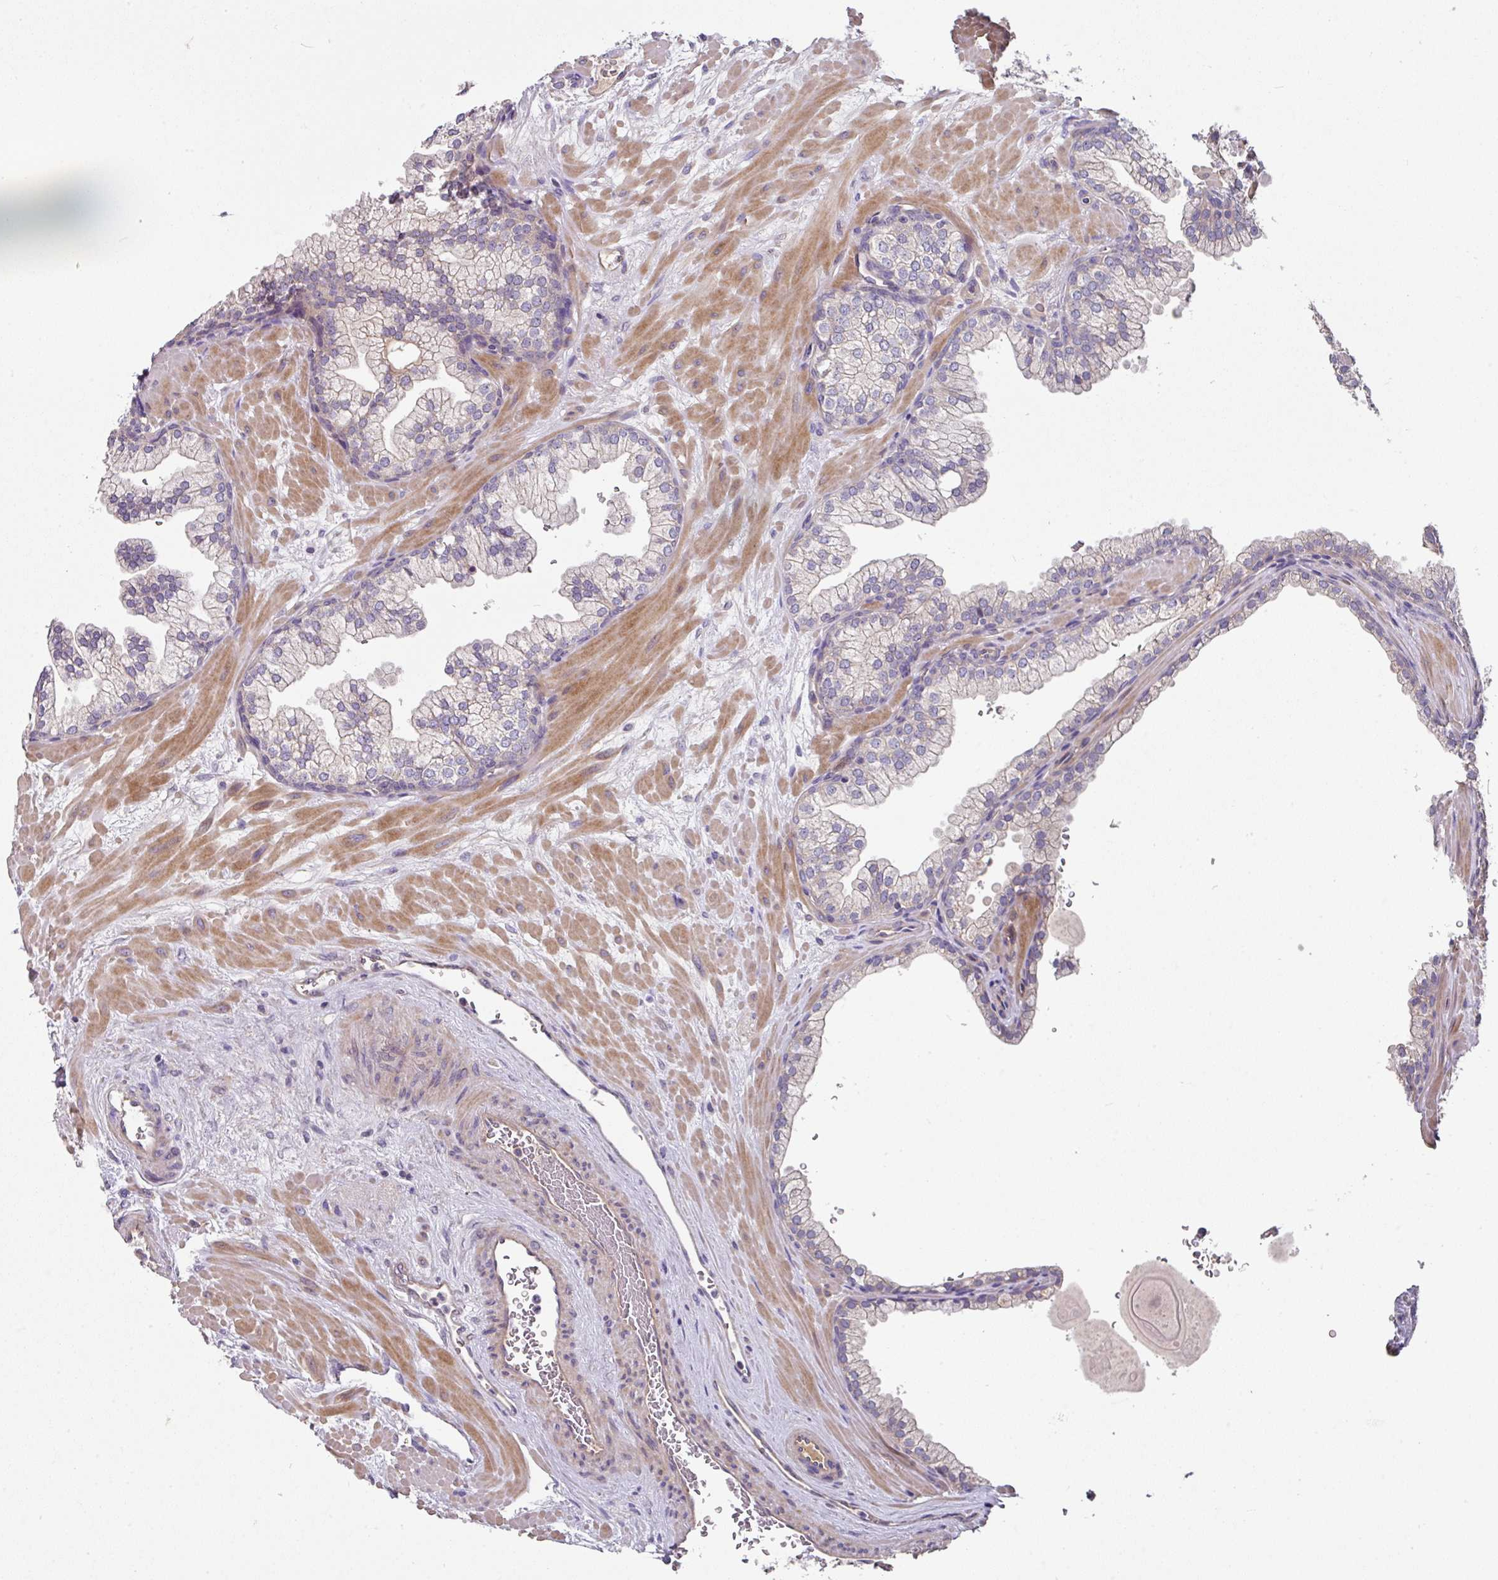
{"staining": {"intensity": "negative", "quantity": "none", "location": "none"}, "tissue": "prostate", "cell_type": "Glandular cells", "image_type": "normal", "snomed": [{"axis": "morphology", "description": "Normal tissue, NOS"}, {"axis": "topography", "description": "Prostate"}, {"axis": "topography", "description": "Peripheral nerve tissue"}], "caption": "DAB immunohistochemical staining of unremarkable prostate exhibits no significant expression in glandular cells. (DAB IHC with hematoxylin counter stain).", "gene": "C4orf48", "patient": {"sex": "male", "age": 61}}